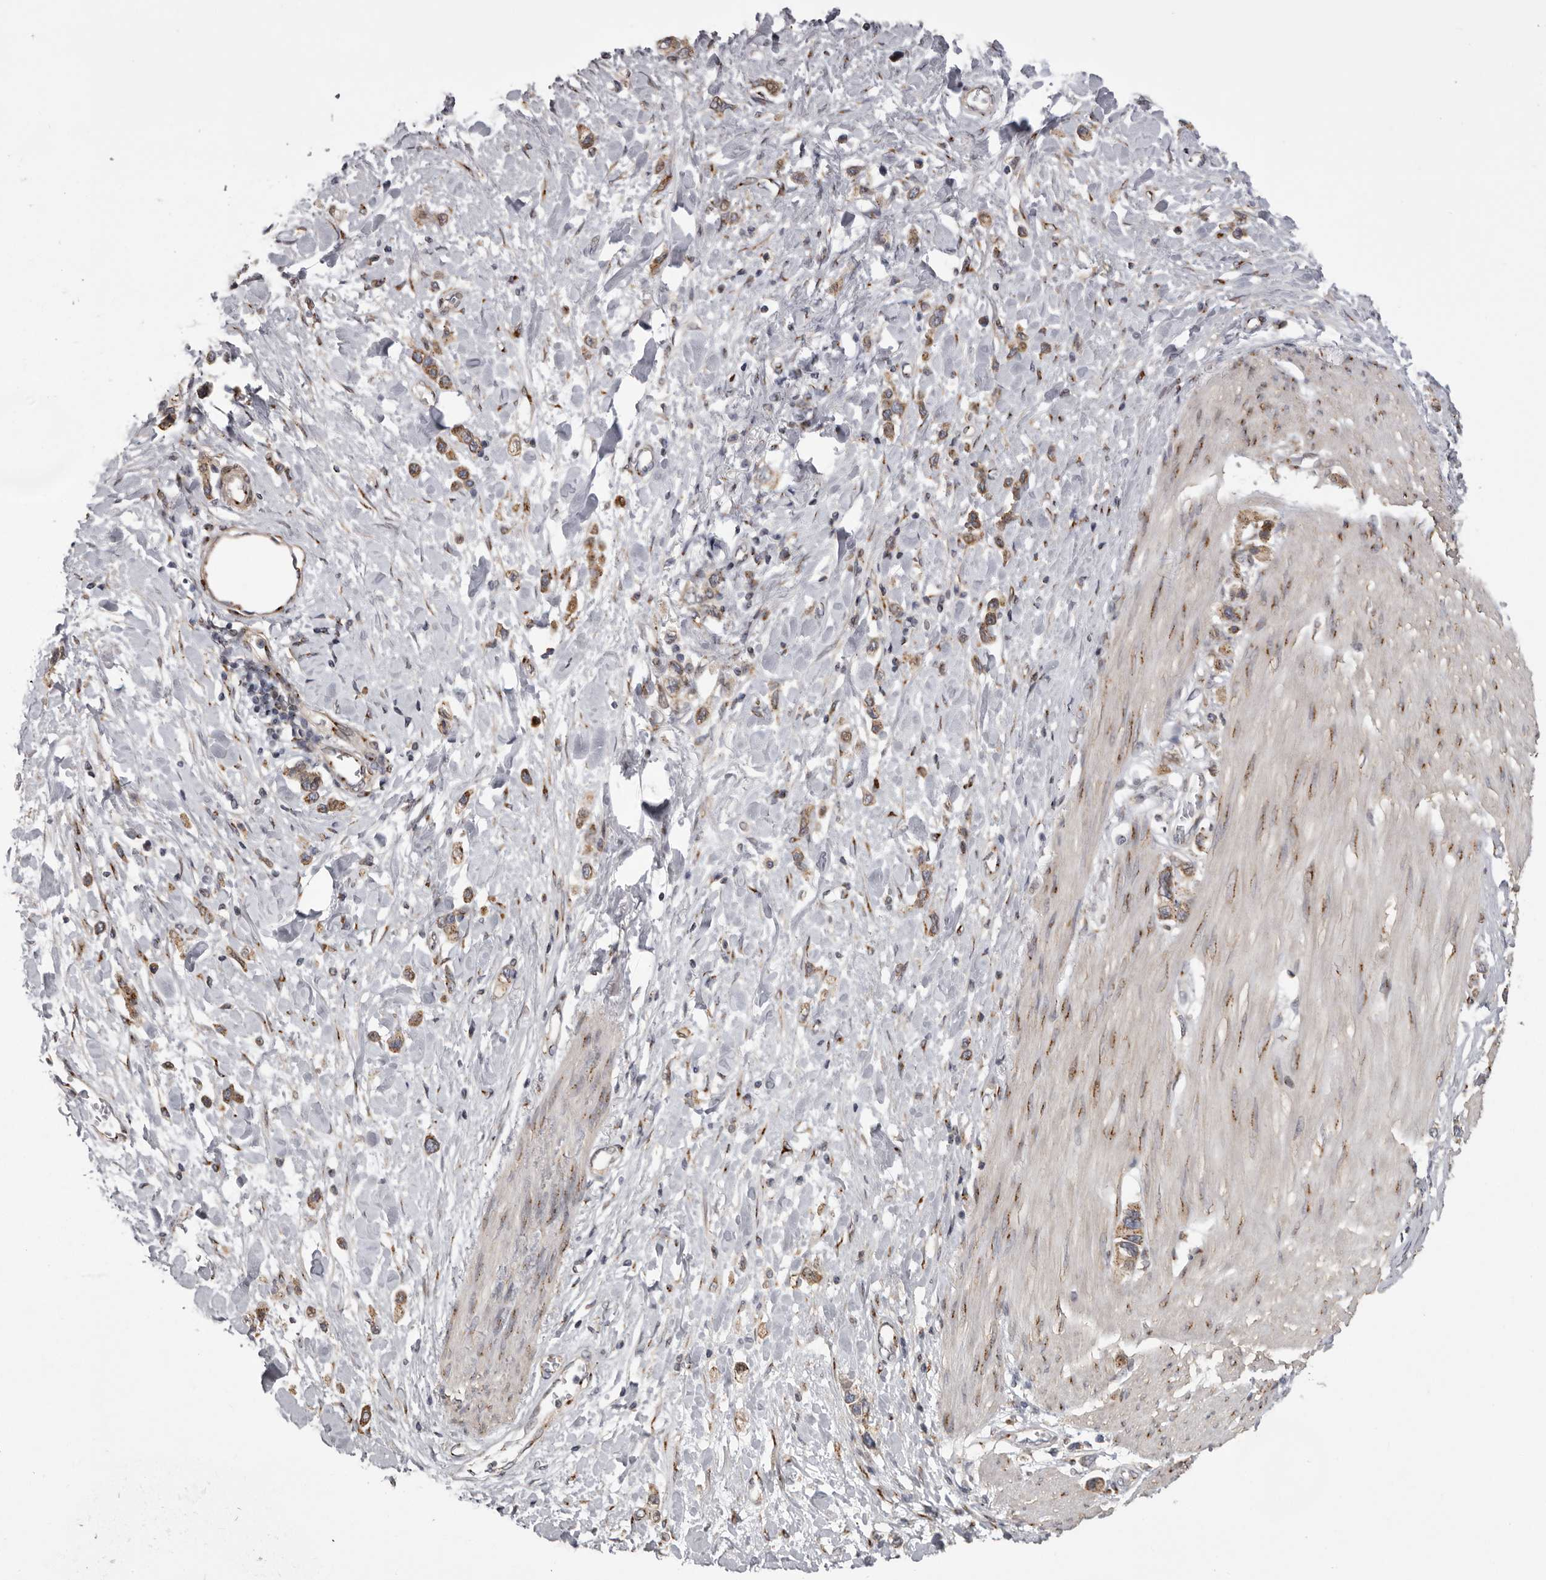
{"staining": {"intensity": "moderate", "quantity": ">75%", "location": "cytoplasmic/membranous"}, "tissue": "stomach cancer", "cell_type": "Tumor cells", "image_type": "cancer", "snomed": [{"axis": "morphology", "description": "Adenocarcinoma, NOS"}, {"axis": "topography", "description": "Stomach"}], "caption": "Stomach cancer was stained to show a protein in brown. There is medium levels of moderate cytoplasmic/membranous expression in approximately >75% of tumor cells.", "gene": "WDR47", "patient": {"sex": "female", "age": 65}}